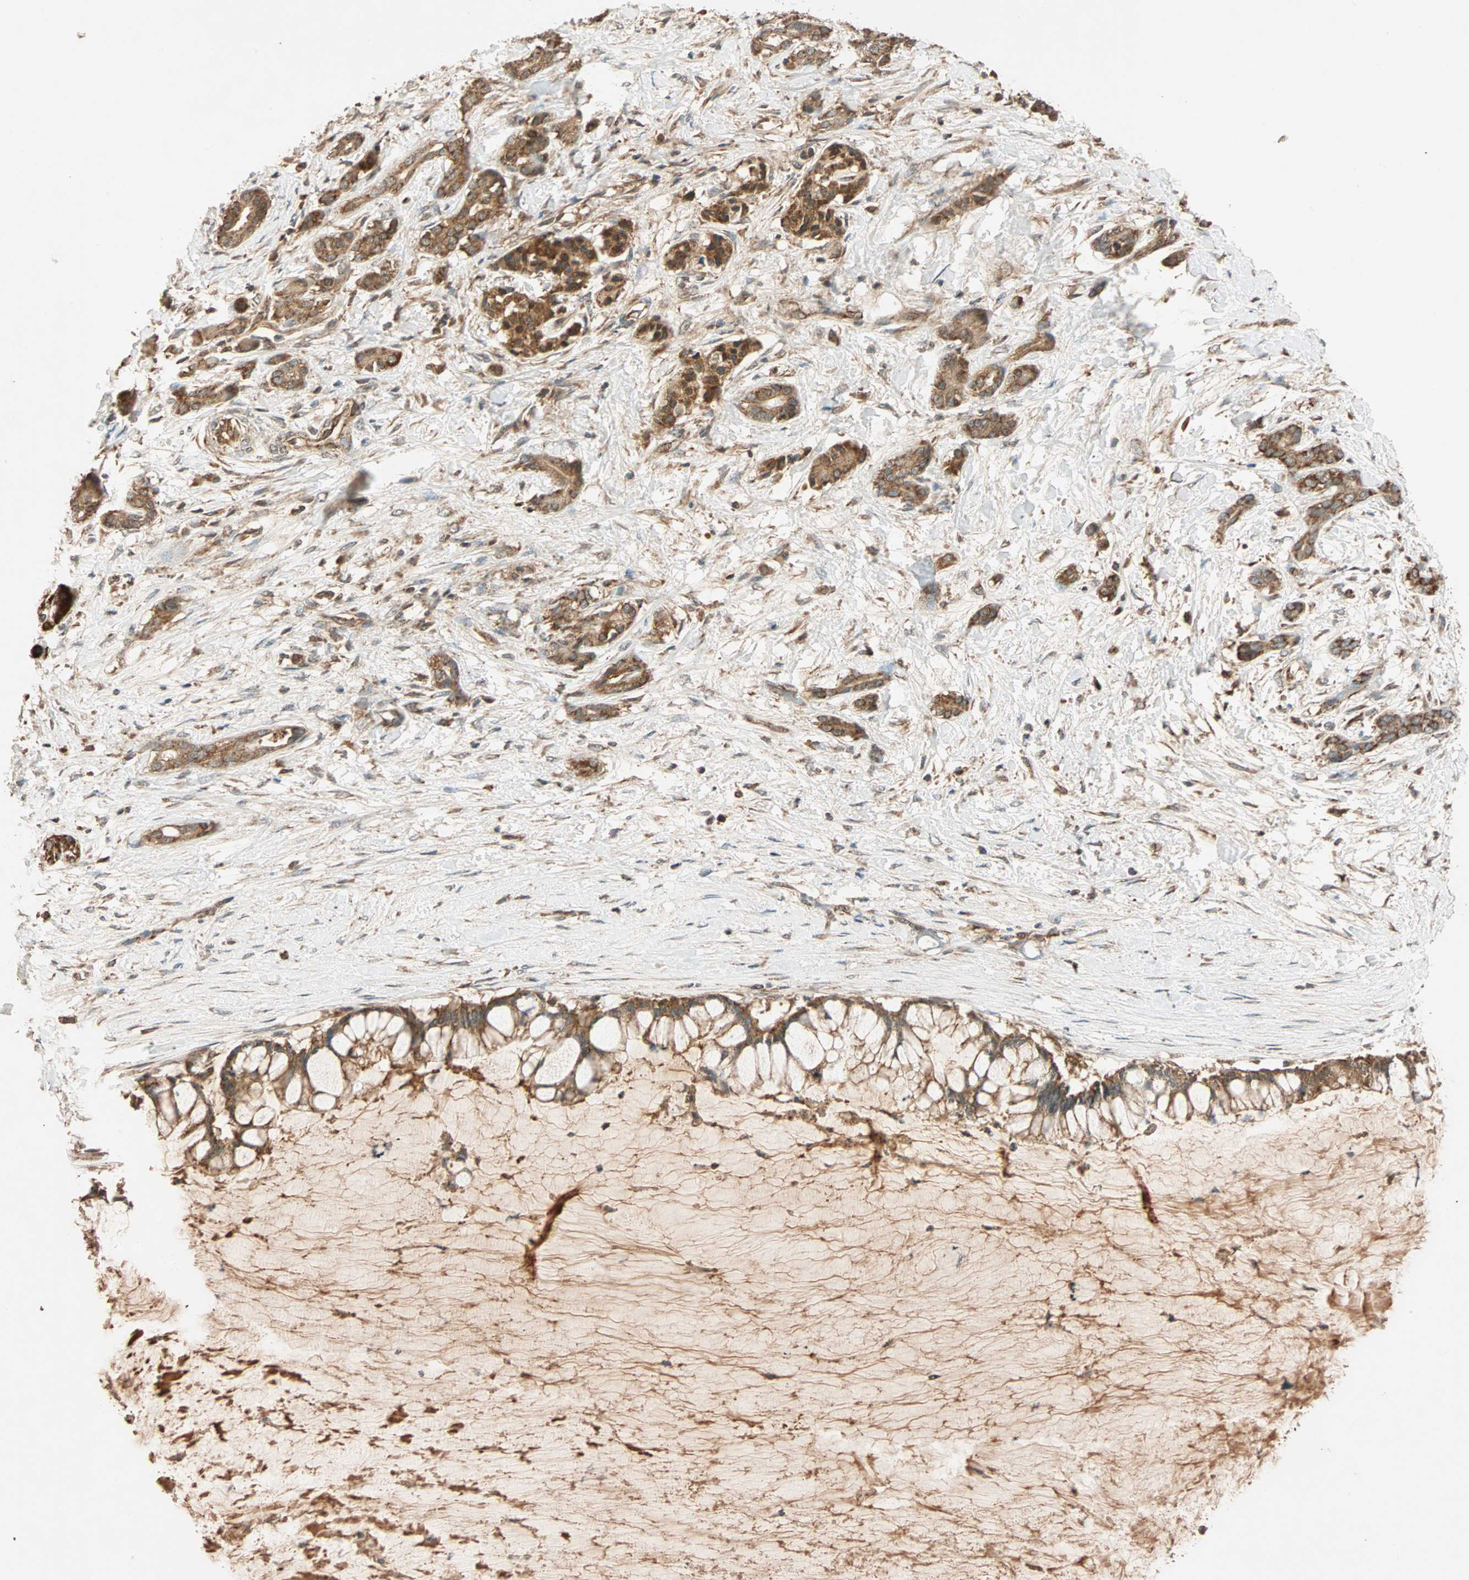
{"staining": {"intensity": "strong", "quantity": ">75%", "location": "cytoplasmic/membranous"}, "tissue": "pancreatic cancer", "cell_type": "Tumor cells", "image_type": "cancer", "snomed": [{"axis": "morphology", "description": "Adenocarcinoma, NOS"}, {"axis": "topography", "description": "Pancreas"}], "caption": "IHC photomicrograph of neoplastic tissue: human adenocarcinoma (pancreatic) stained using immunohistochemistry reveals high levels of strong protein expression localized specifically in the cytoplasmic/membranous of tumor cells, appearing as a cytoplasmic/membranous brown color.", "gene": "MAPK1", "patient": {"sex": "male", "age": 41}}